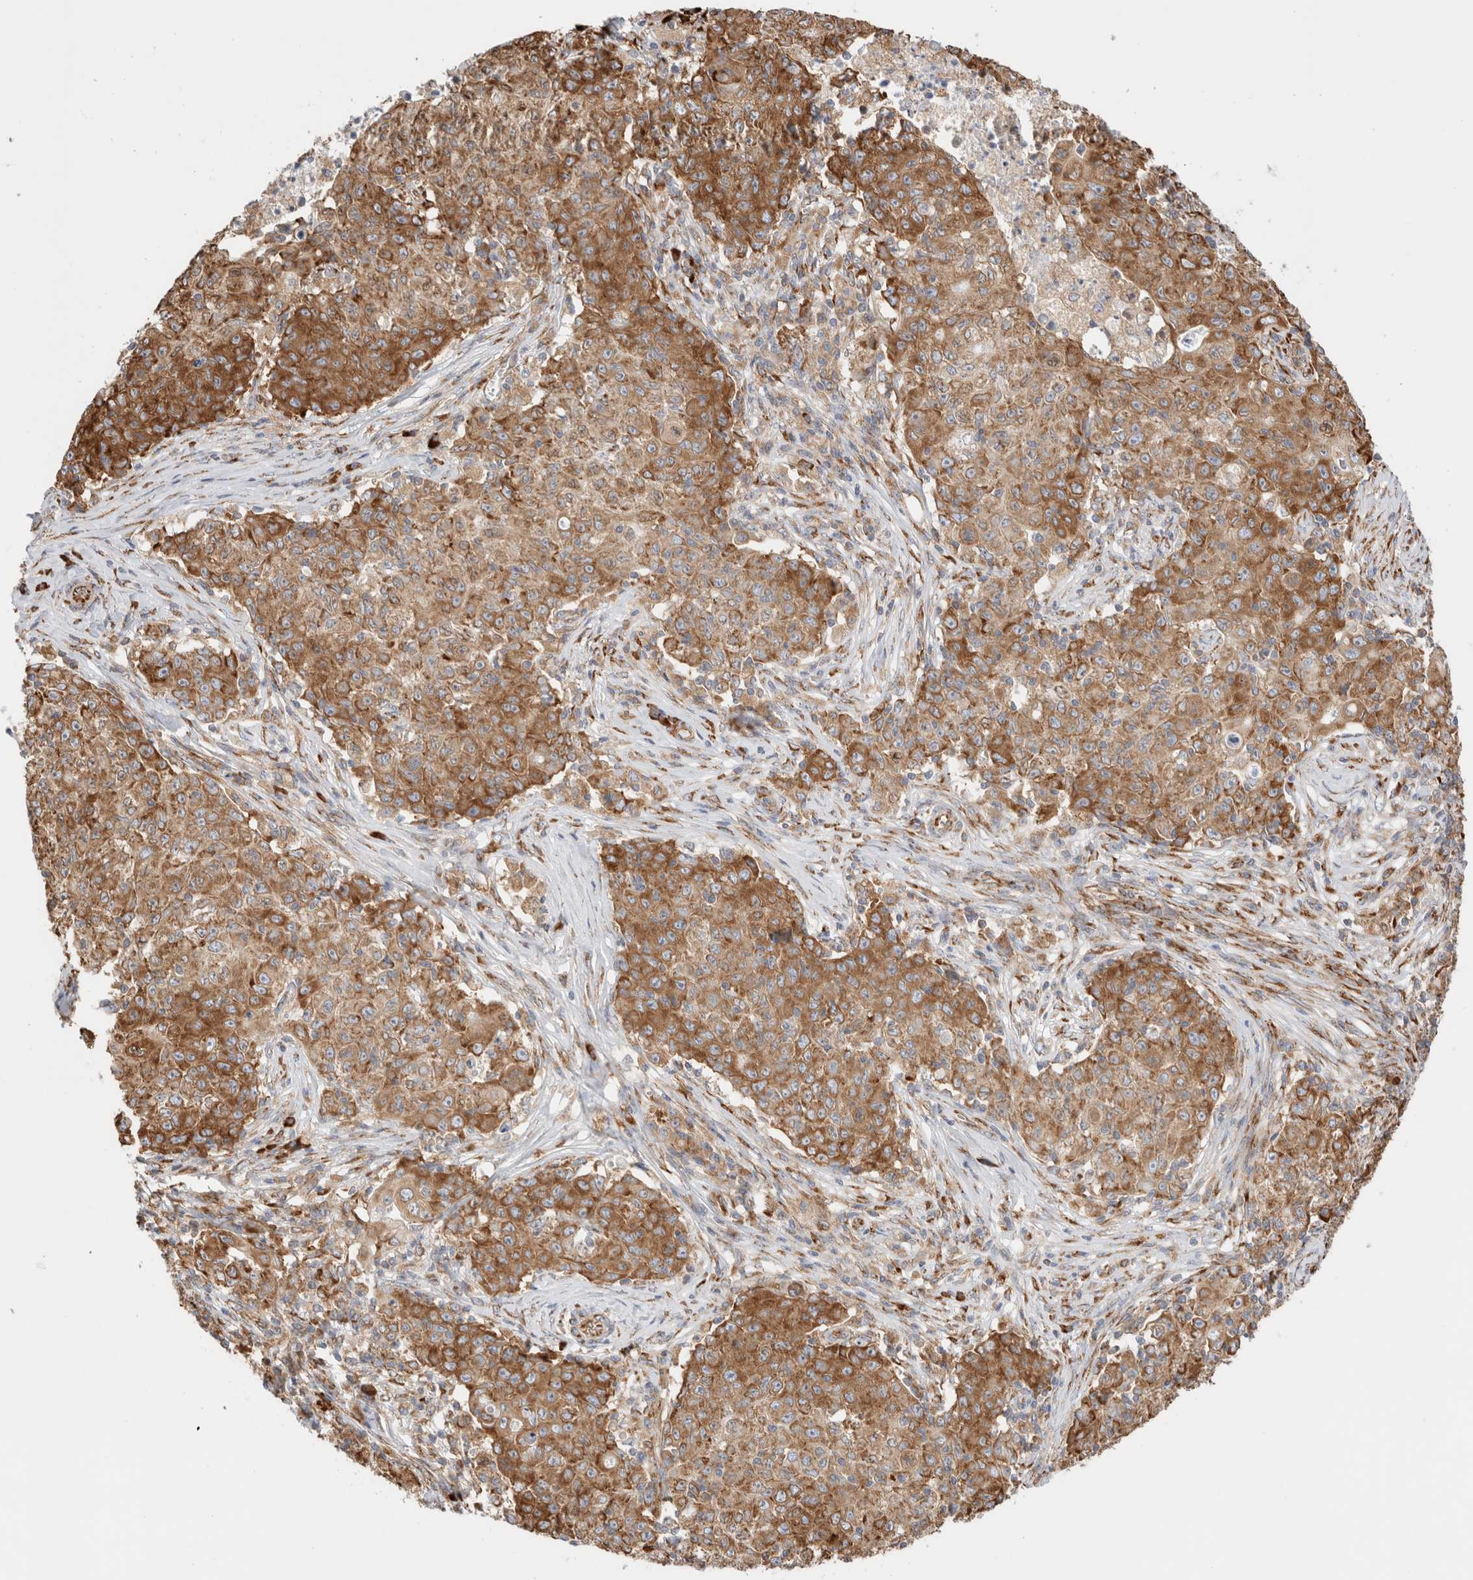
{"staining": {"intensity": "moderate", "quantity": ">75%", "location": "cytoplasmic/membranous"}, "tissue": "ovarian cancer", "cell_type": "Tumor cells", "image_type": "cancer", "snomed": [{"axis": "morphology", "description": "Carcinoma, endometroid"}, {"axis": "topography", "description": "Ovary"}], "caption": "Human ovarian endometroid carcinoma stained with a brown dye demonstrates moderate cytoplasmic/membranous positive positivity in about >75% of tumor cells.", "gene": "ZC2HC1A", "patient": {"sex": "female", "age": 42}}